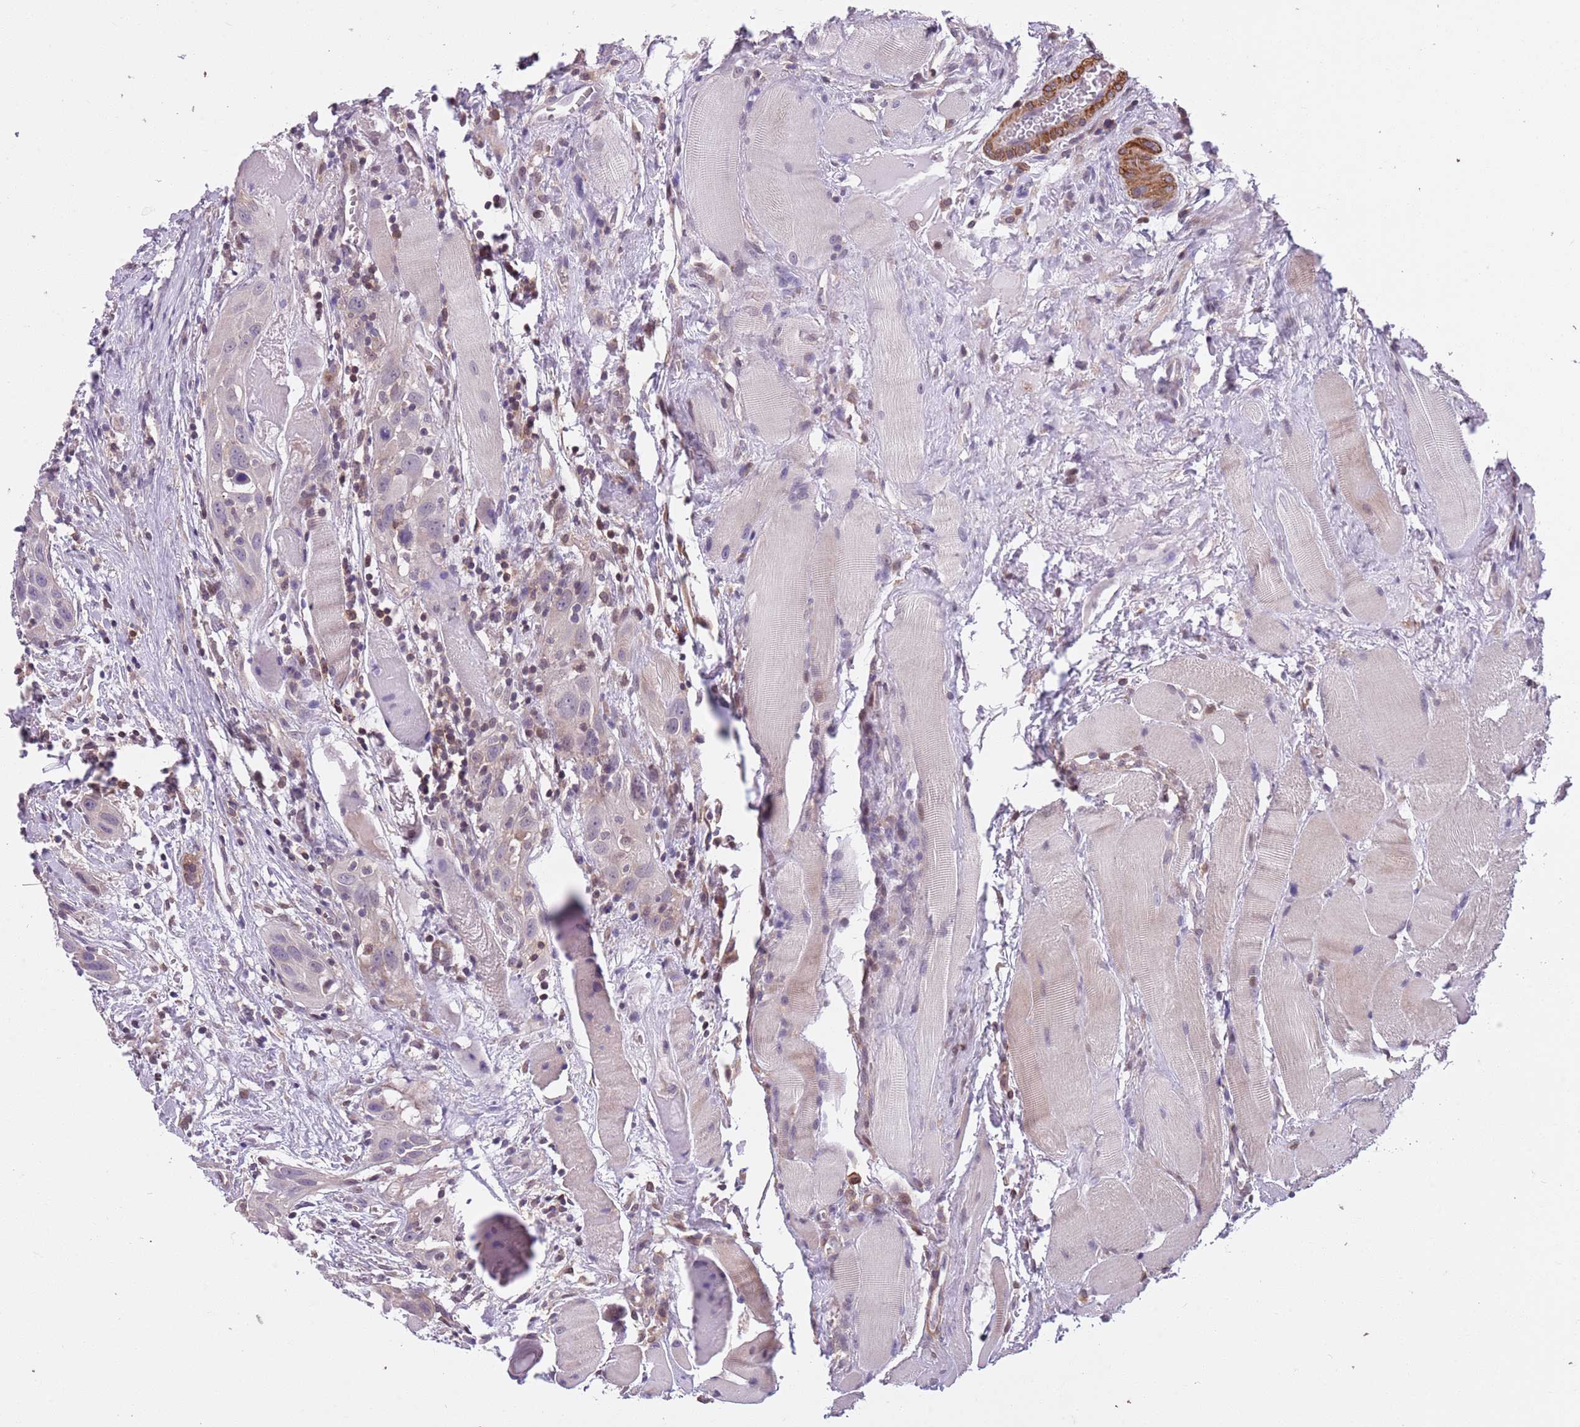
{"staining": {"intensity": "negative", "quantity": "none", "location": "none"}, "tissue": "head and neck cancer", "cell_type": "Tumor cells", "image_type": "cancer", "snomed": [{"axis": "morphology", "description": "Squamous cell carcinoma, NOS"}, {"axis": "topography", "description": "Oral tissue"}, {"axis": "topography", "description": "Head-Neck"}], "caption": "High magnification brightfield microscopy of squamous cell carcinoma (head and neck) stained with DAB (brown) and counterstained with hematoxylin (blue): tumor cells show no significant staining.", "gene": "JAML", "patient": {"sex": "female", "age": 50}}